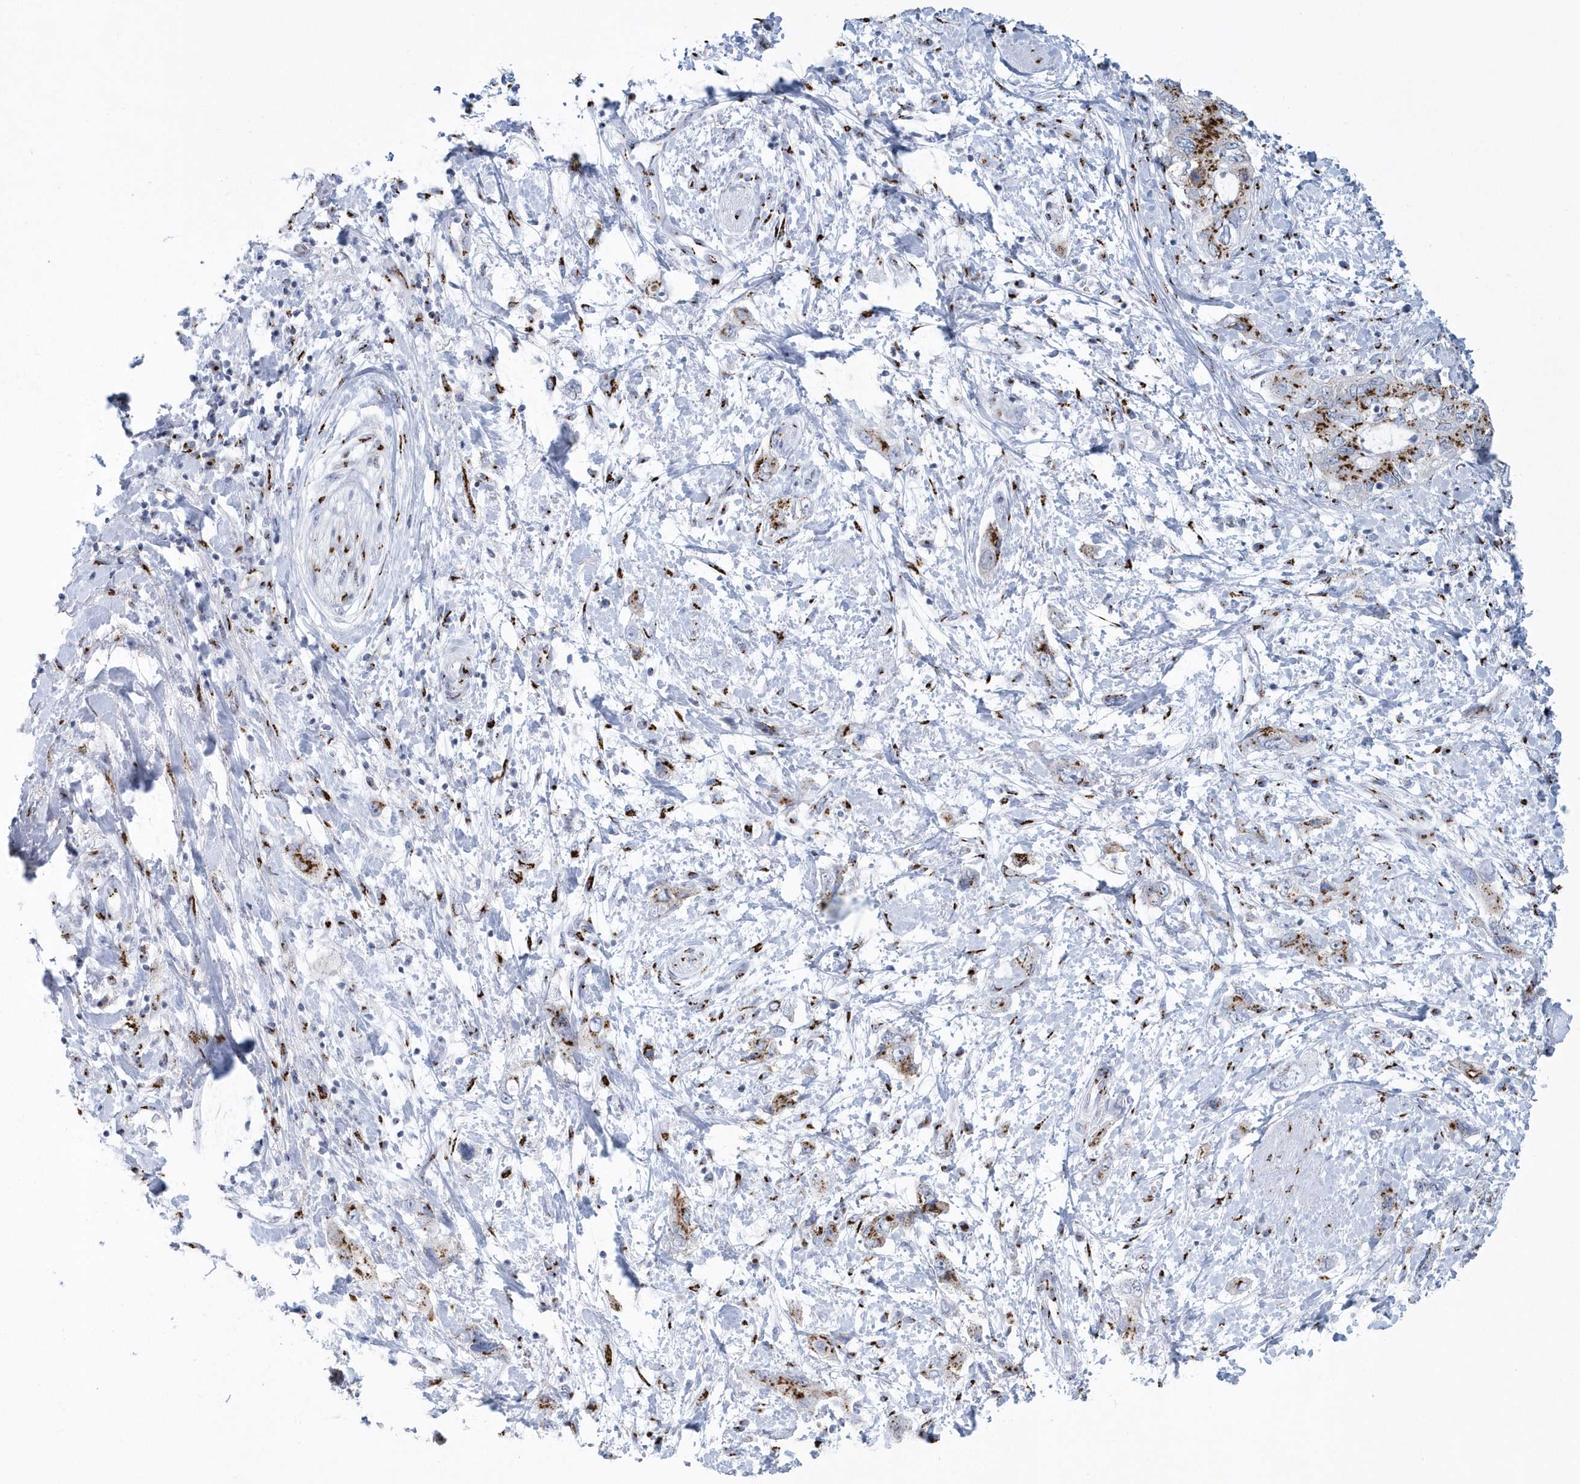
{"staining": {"intensity": "strong", "quantity": ">75%", "location": "cytoplasmic/membranous"}, "tissue": "pancreatic cancer", "cell_type": "Tumor cells", "image_type": "cancer", "snomed": [{"axis": "morphology", "description": "Adenocarcinoma, NOS"}, {"axis": "topography", "description": "Pancreas"}], "caption": "There is high levels of strong cytoplasmic/membranous positivity in tumor cells of pancreatic cancer (adenocarcinoma), as demonstrated by immunohistochemical staining (brown color).", "gene": "SLX9", "patient": {"sex": "female", "age": 73}}